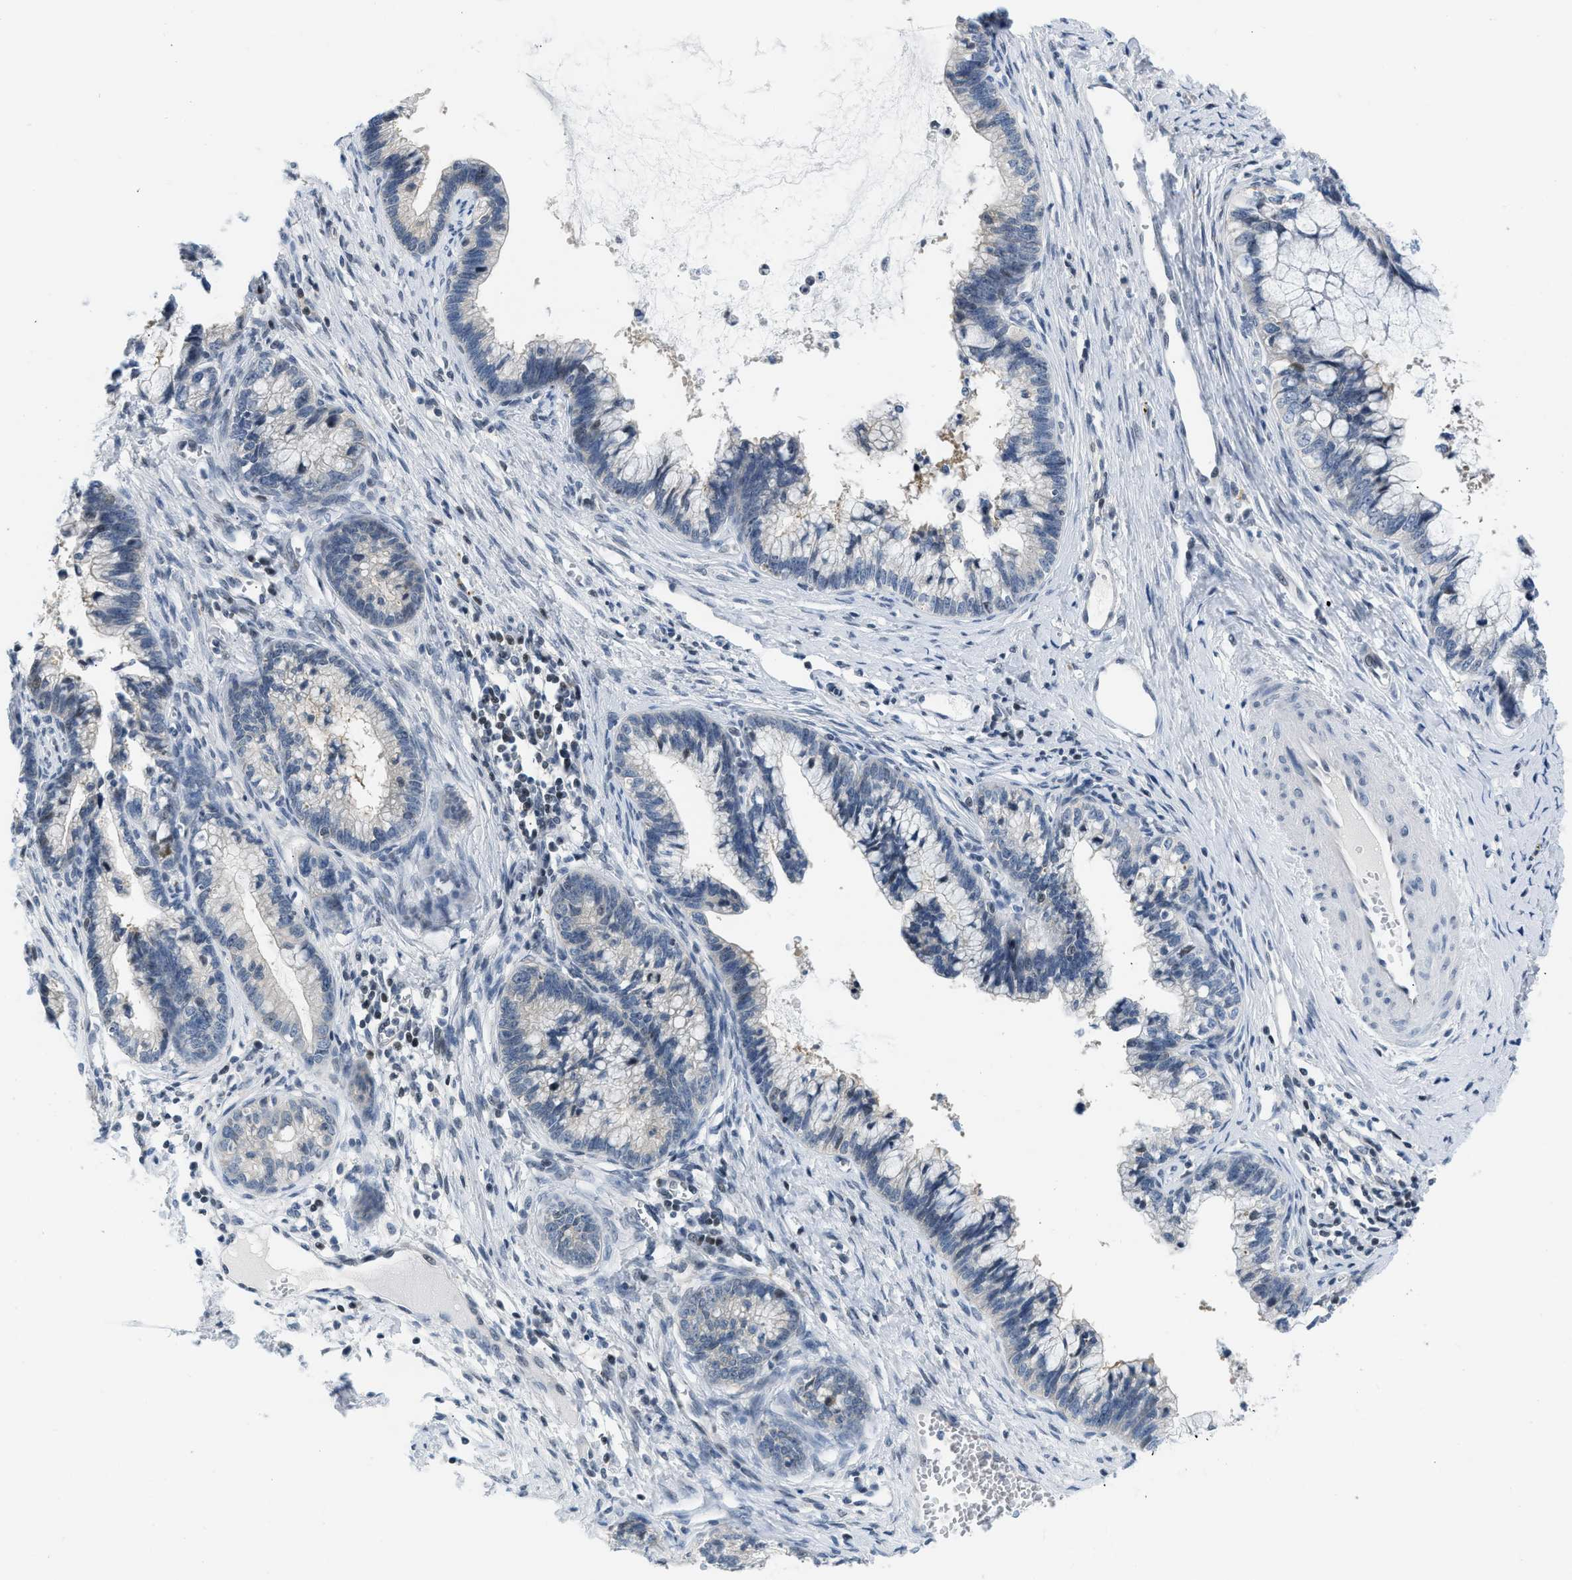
{"staining": {"intensity": "negative", "quantity": "none", "location": "none"}, "tissue": "cervical cancer", "cell_type": "Tumor cells", "image_type": "cancer", "snomed": [{"axis": "morphology", "description": "Adenocarcinoma, NOS"}, {"axis": "topography", "description": "Cervix"}], "caption": "DAB immunohistochemical staining of cervical cancer (adenocarcinoma) demonstrates no significant positivity in tumor cells.", "gene": "OLIG3", "patient": {"sex": "female", "age": 44}}